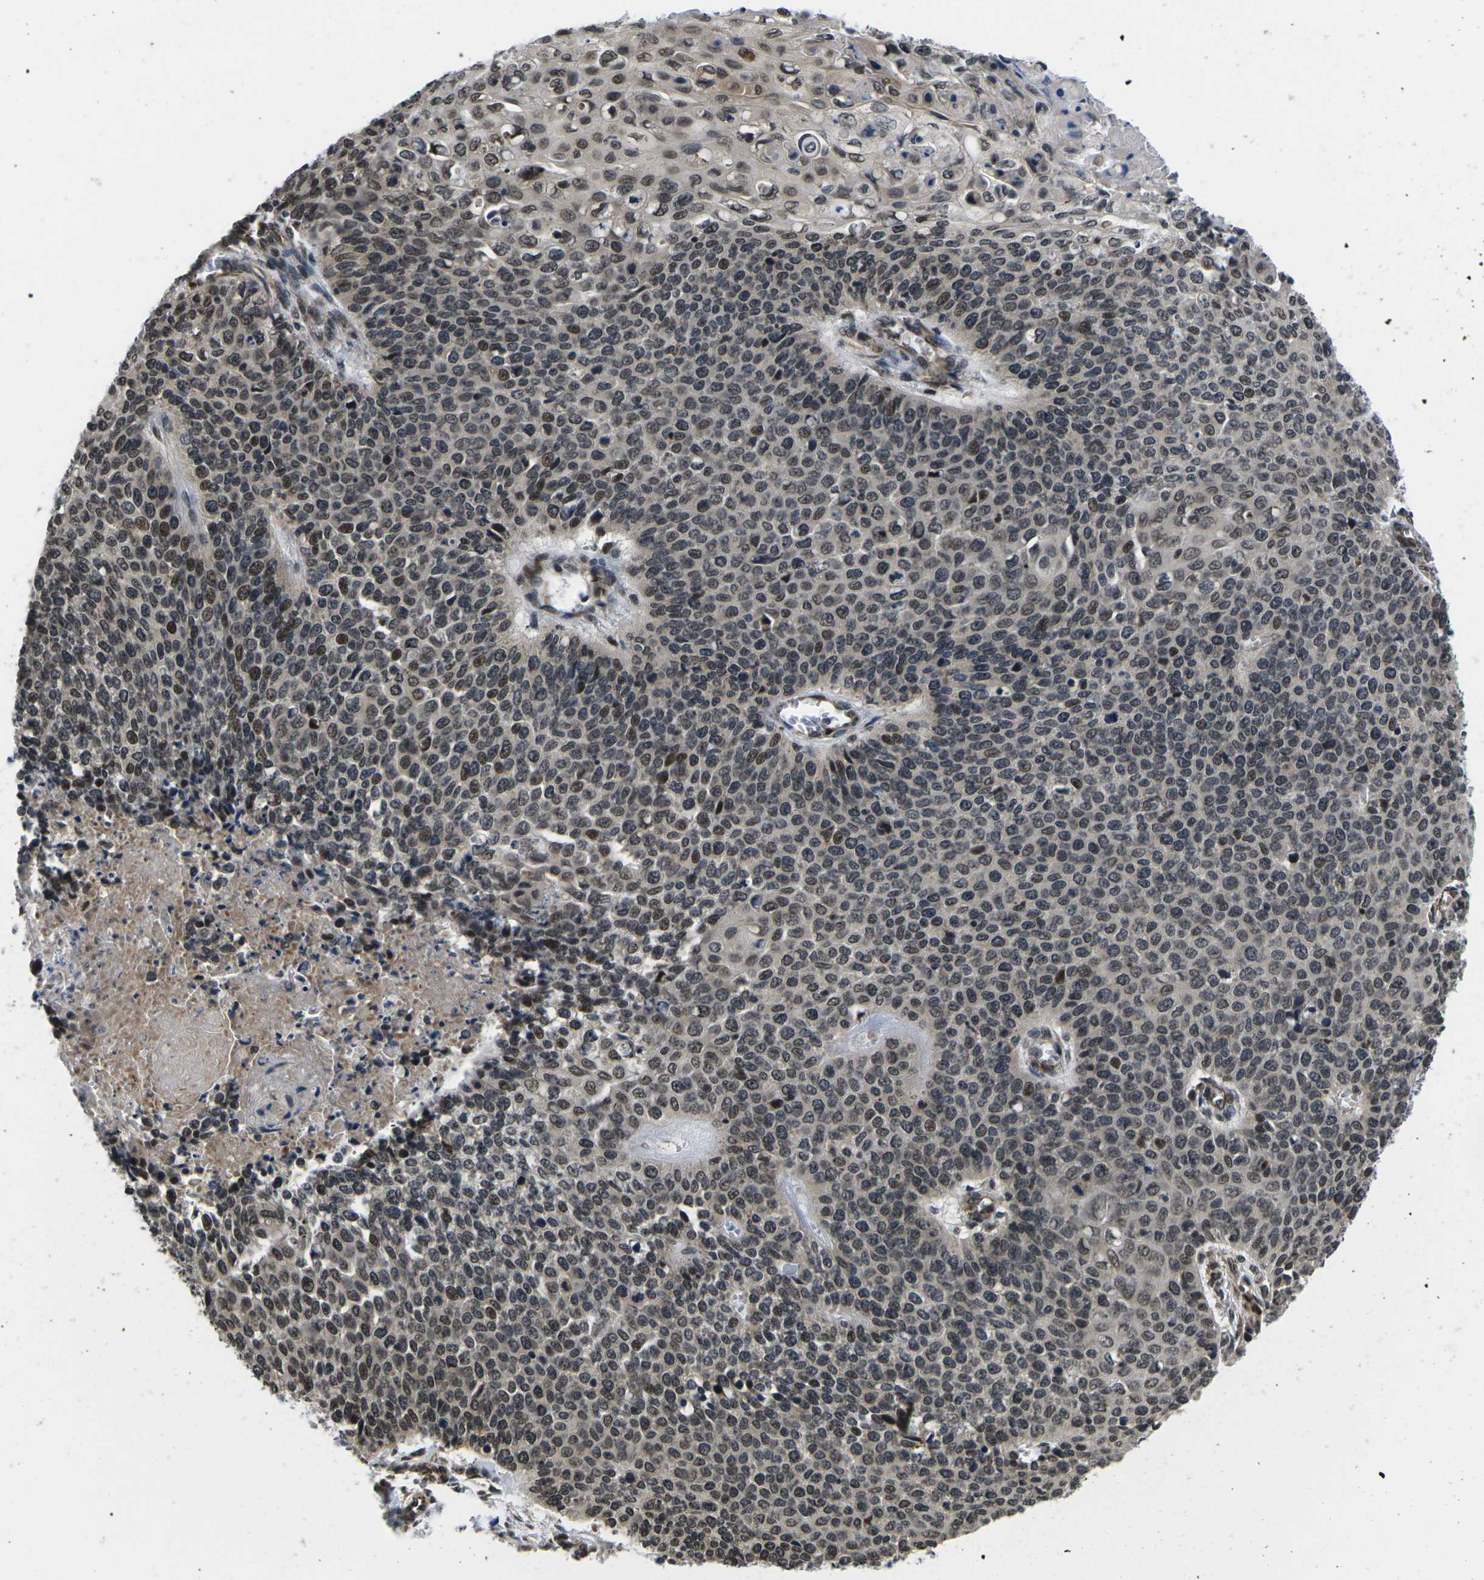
{"staining": {"intensity": "moderate", "quantity": ">75%", "location": "nuclear"}, "tissue": "cervical cancer", "cell_type": "Tumor cells", "image_type": "cancer", "snomed": [{"axis": "morphology", "description": "Squamous cell carcinoma, NOS"}, {"axis": "topography", "description": "Cervix"}], "caption": "A high-resolution micrograph shows IHC staining of cervical cancer, which shows moderate nuclear expression in about >75% of tumor cells.", "gene": "CCNE1", "patient": {"sex": "female", "age": 39}}